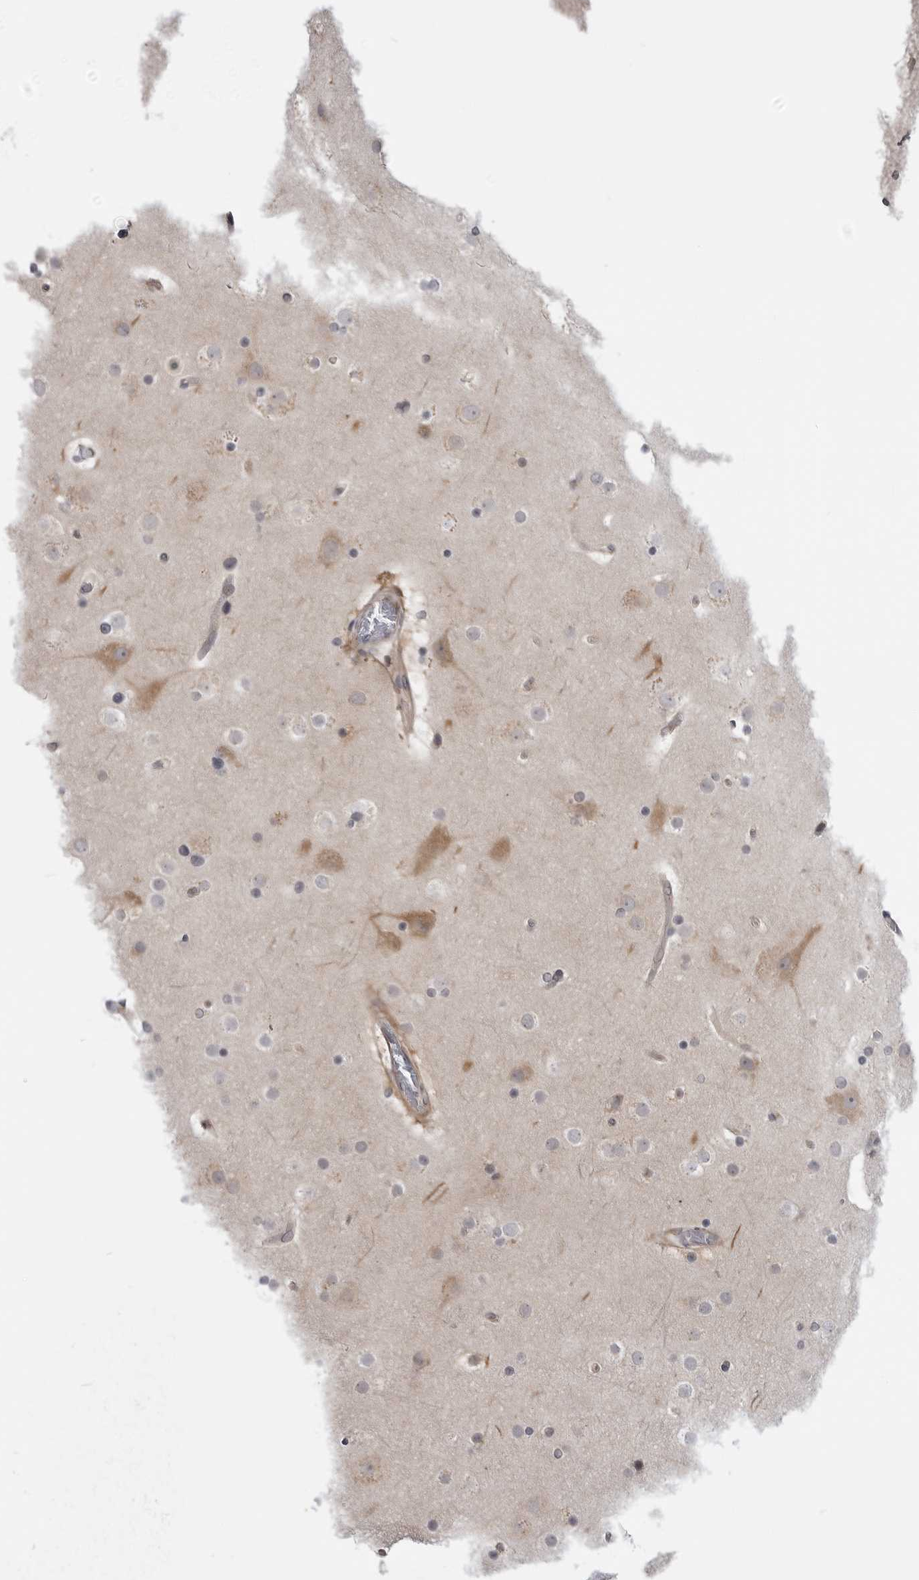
{"staining": {"intensity": "moderate", "quantity": ">75%", "location": "cytoplasmic/membranous"}, "tissue": "cerebral cortex", "cell_type": "Endothelial cells", "image_type": "normal", "snomed": [{"axis": "morphology", "description": "Normal tissue, NOS"}, {"axis": "topography", "description": "Cerebral cortex"}], "caption": "Immunohistochemical staining of benign cerebral cortex shows medium levels of moderate cytoplasmic/membranous staining in approximately >75% of endothelial cells. The staining was performed using DAB (3,3'-diaminobenzidine) to visualize the protein expression in brown, while the nuclei were stained in blue with hematoxylin (Magnification: 20x).", "gene": "LRRC45", "patient": {"sex": "male", "age": 57}}